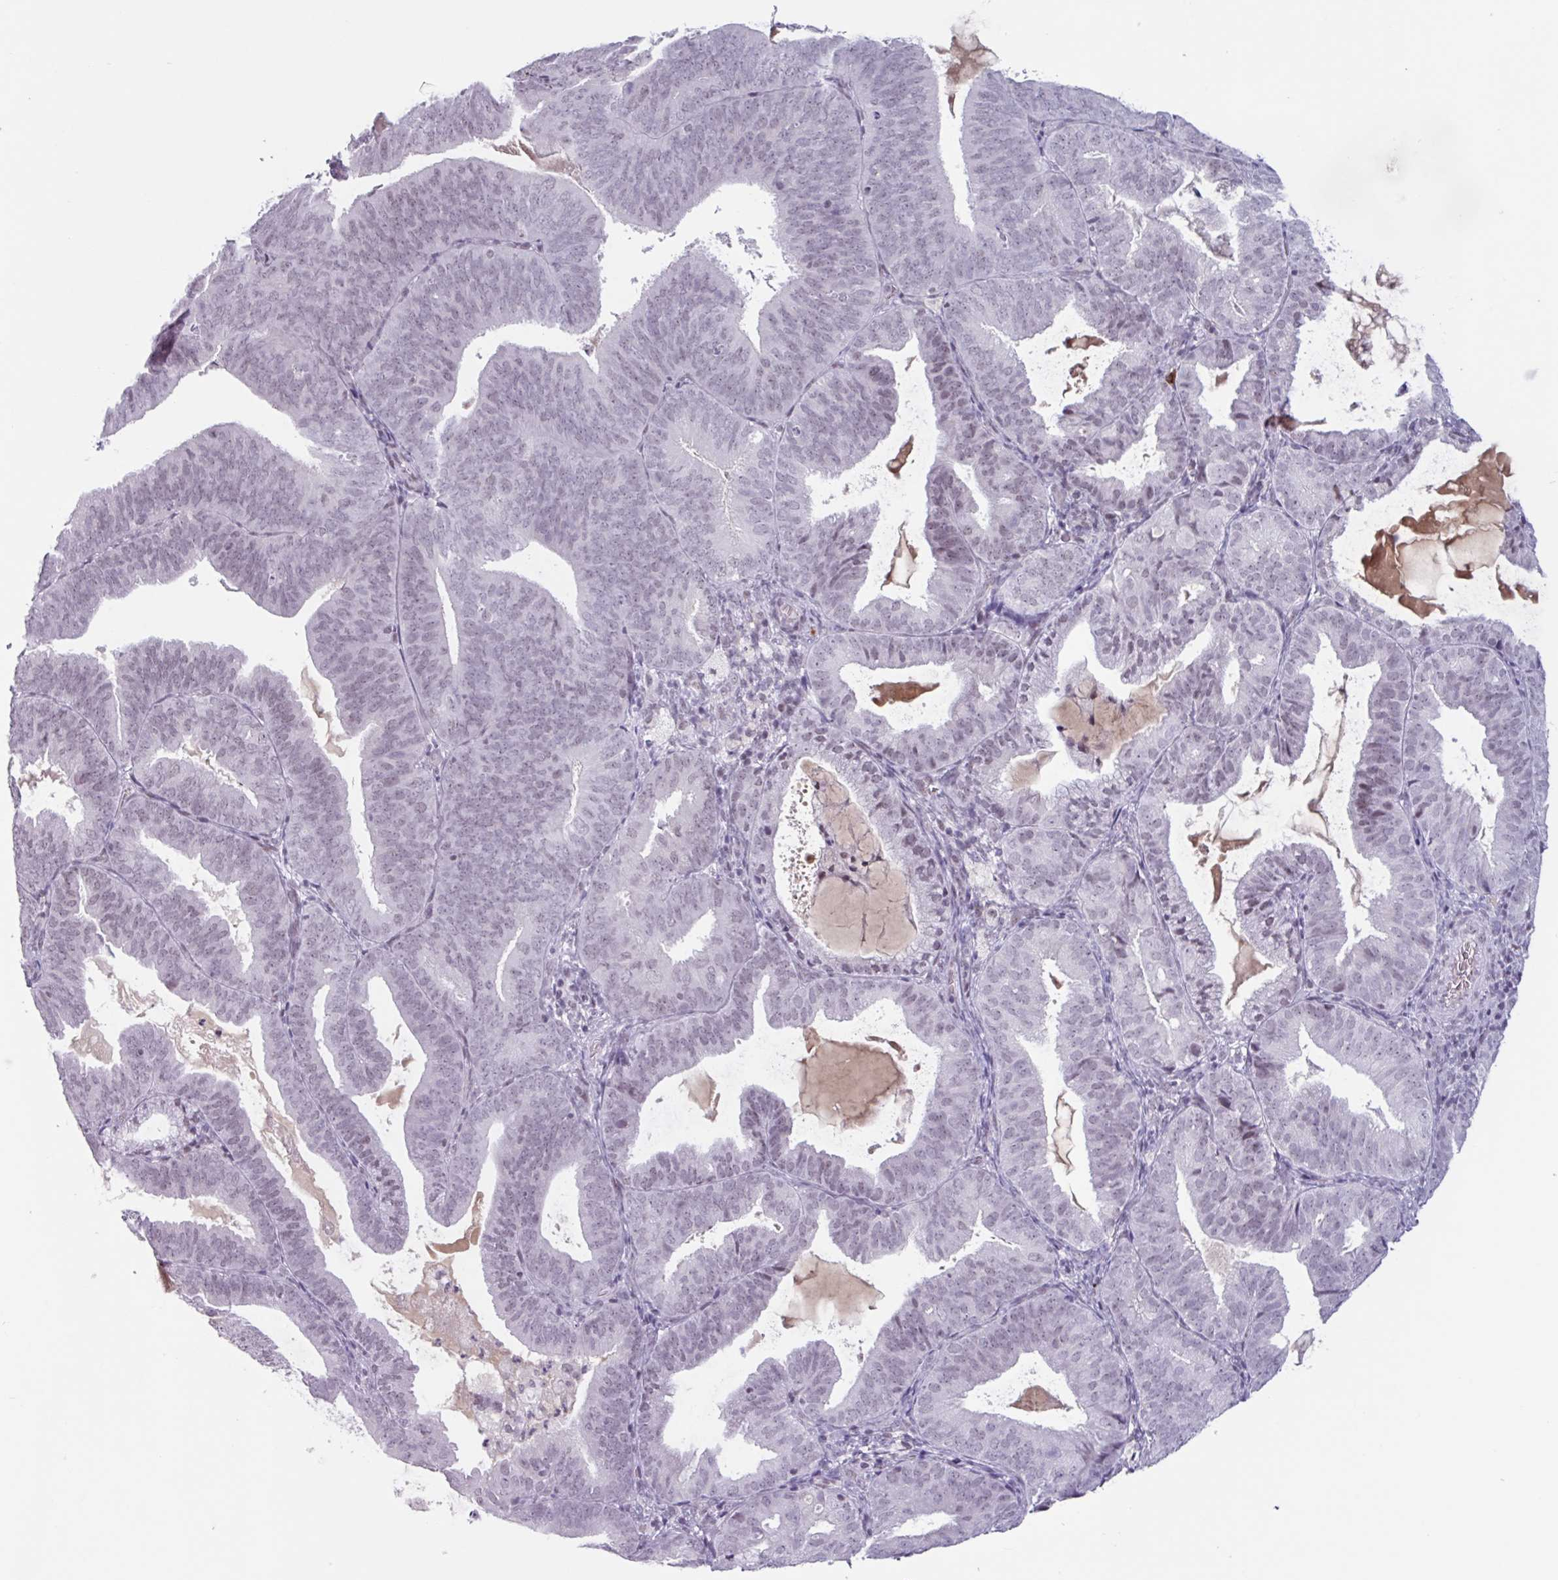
{"staining": {"intensity": "negative", "quantity": "none", "location": "none"}, "tissue": "endometrial cancer", "cell_type": "Tumor cells", "image_type": "cancer", "snomed": [{"axis": "morphology", "description": "Adenocarcinoma, NOS"}, {"axis": "topography", "description": "Endometrium"}], "caption": "DAB immunohistochemical staining of endometrial cancer demonstrates no significant staining in tumor cells.", "gene": "ZNF575", "patient": {"sex": "female", "age": 80}}